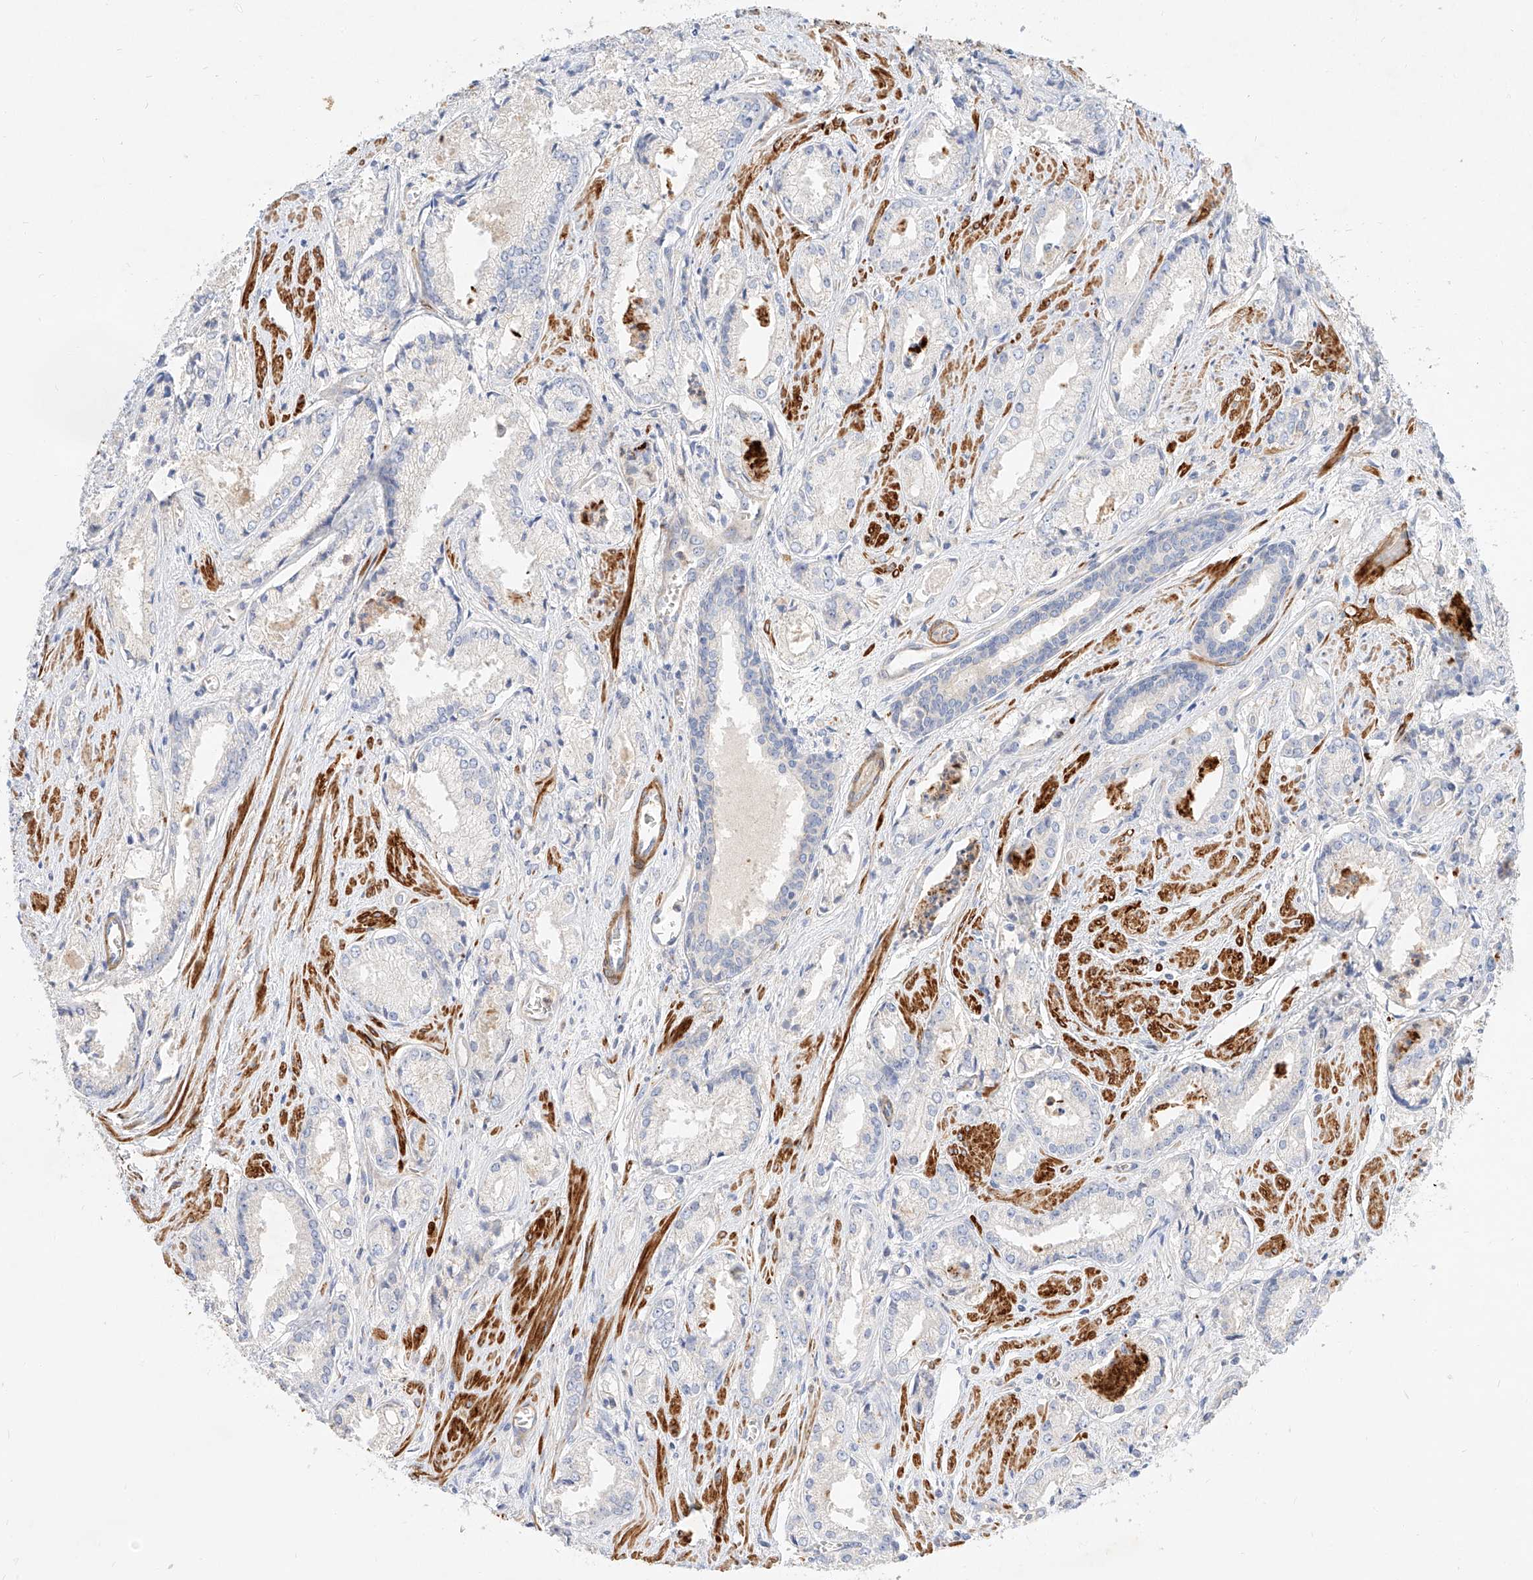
{"staining": {"intensity": "negative", "quantity": "none", "location": "none"}, "tissue": "prostate cancer", "cell_type": "Tumor cells", "image_type": "cancer", "snomed": [{"axis": "morphology", "description": "Adenocarcinoma, Low grade"}, {"axis": "topography", "description": "Prostate"}], "caption": "A photomicrograph of human low-grade adenocarcinoma (prostate) is negative for staining in tumor cells.", "gene": "KCNH5", "patient": {"sex": "male", "age": 54}}